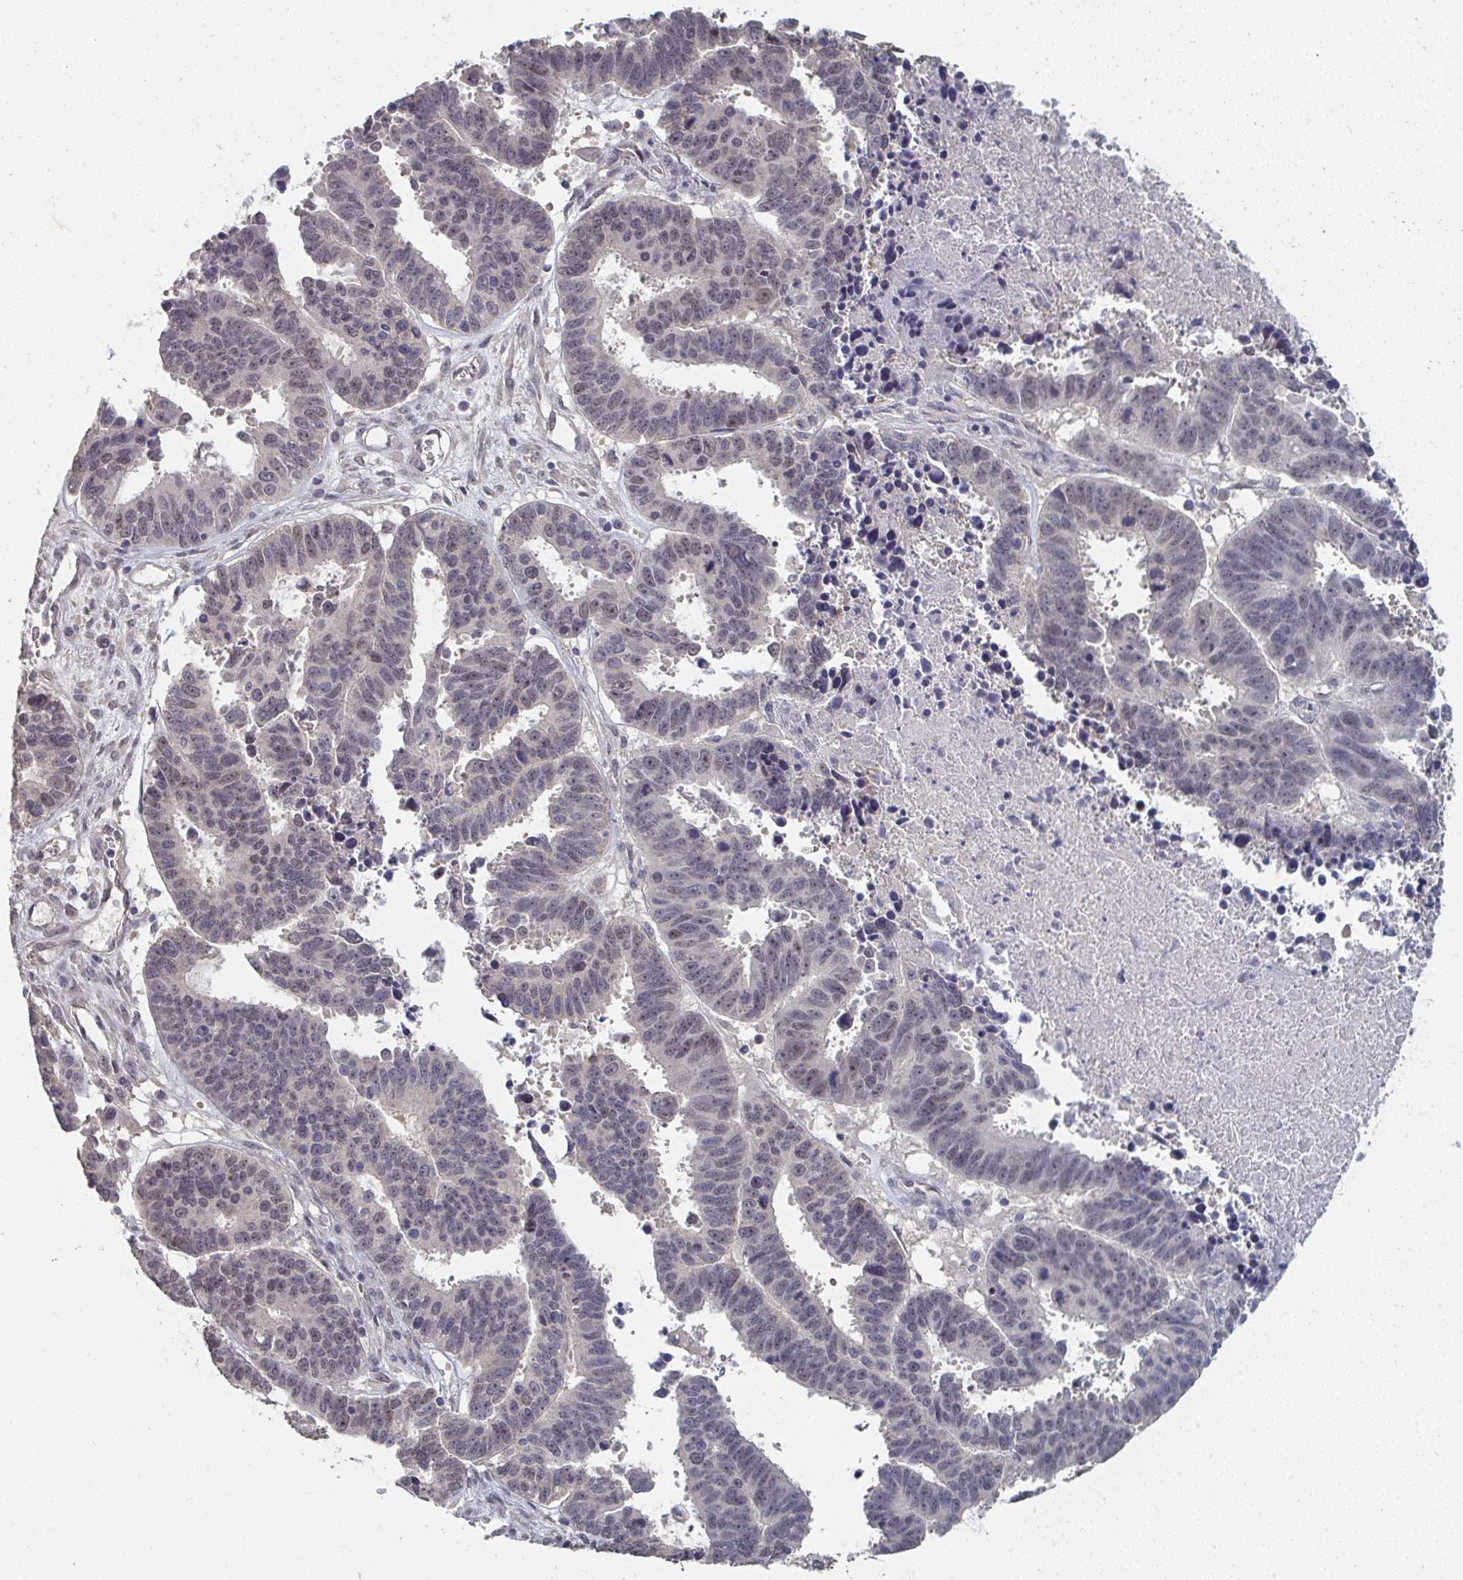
{"staining": {"intensity": "negative", "quantity": "none", "location": "none"}, "tissue": "ovarian cancer", "cell_type": "Tumor cells", "image_type": "cancer", "snomed": [{"axis": "morphology", "description": "Carcinoma, endometroid"}, {"axis": "morphology", "description": "Cystadenocarcinoma, serous, NOS"}, {"axis": "topography", "description": "Ovary"}], "caption": "Human ovarian serous cystadenocarcinoma stained for a protein using immunohistochemistry (IHC) shows no positivity in tumor cells.", "gene": "LIX1", "patient": {"sex": "female", "age": 45}}